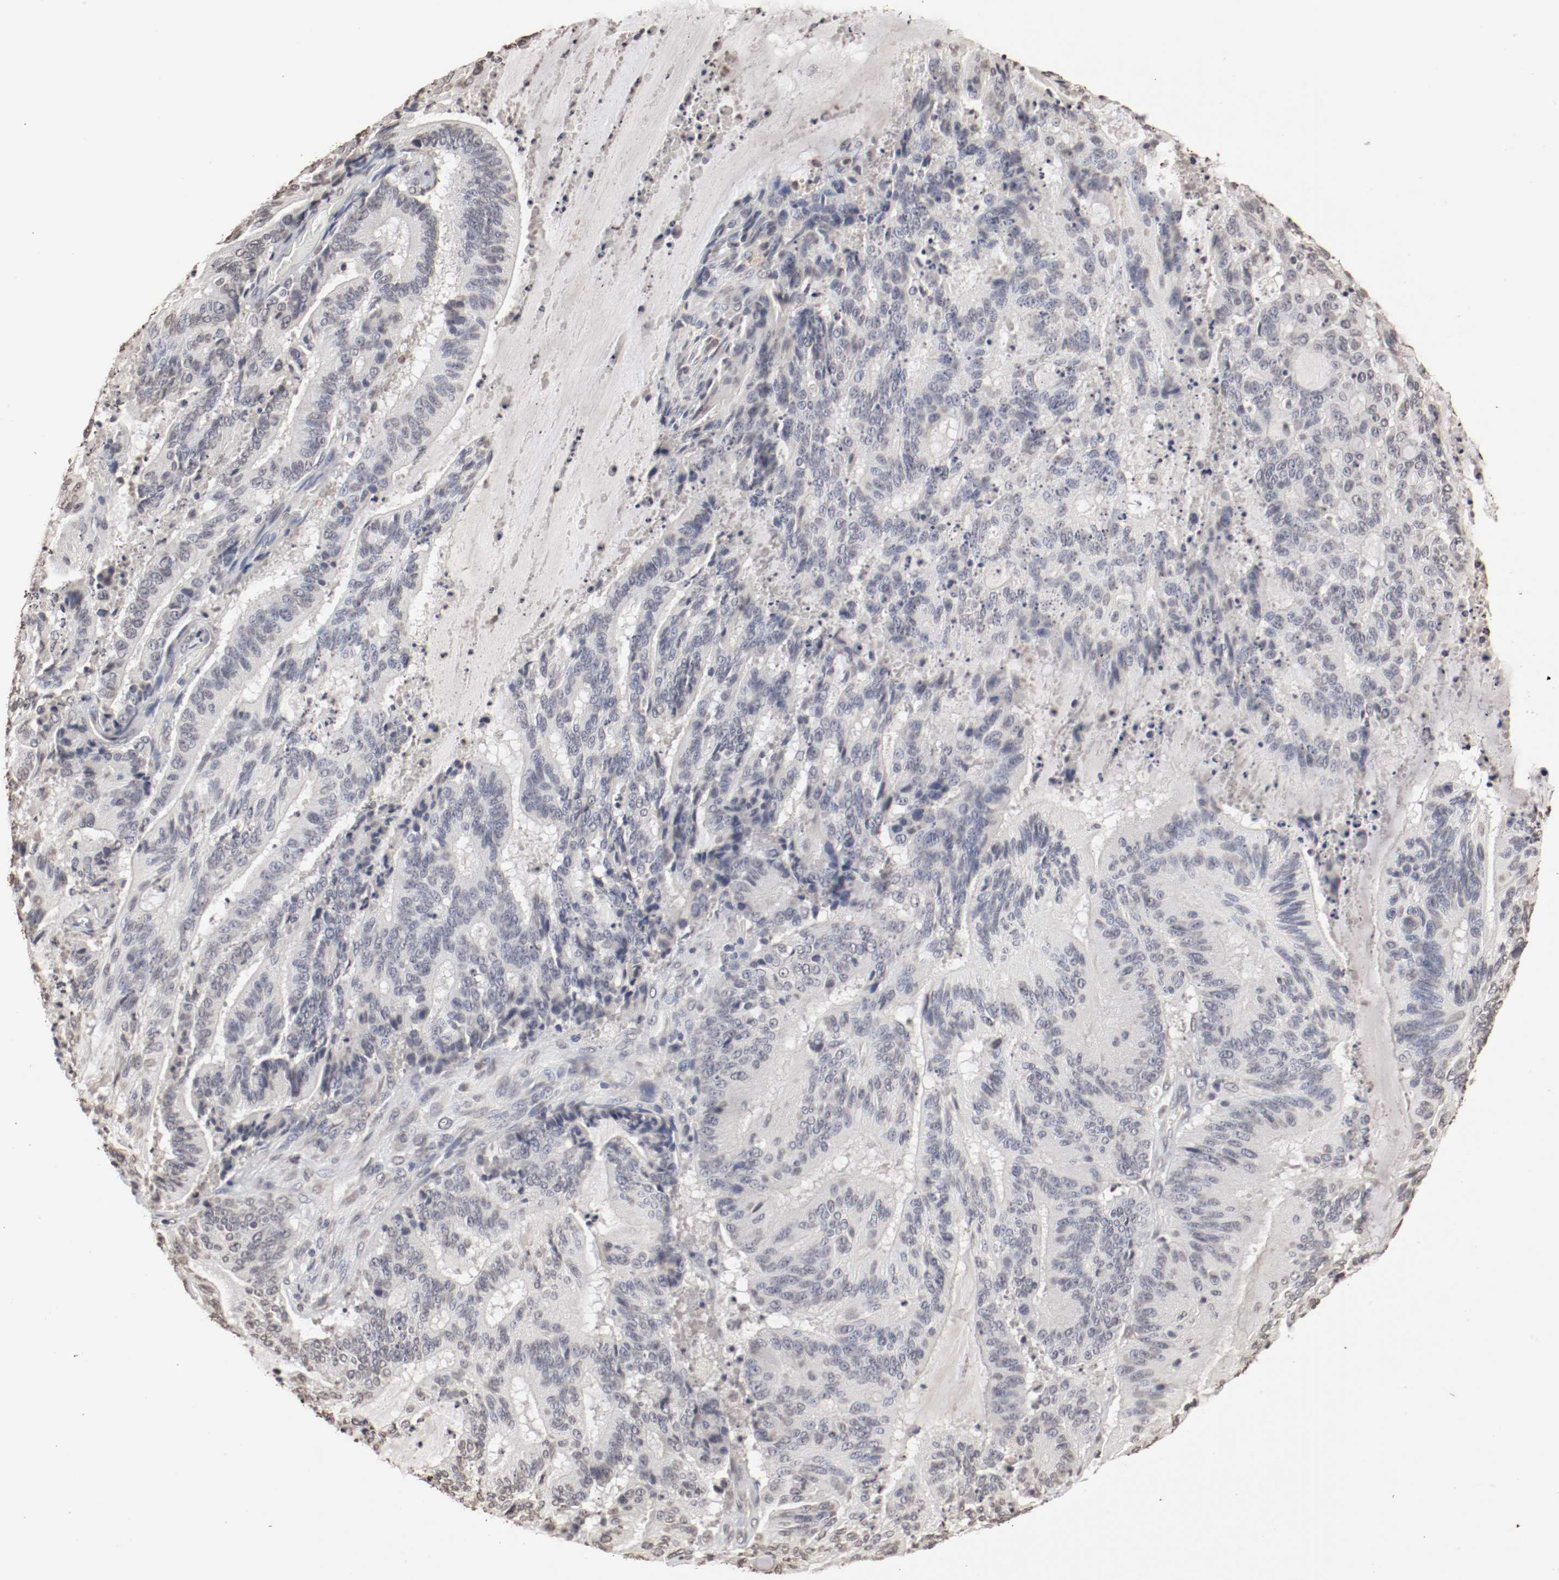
{"staining": {"intensity": "negative", "quantity": "none", "location": "none"}, "tissue": "liver cancer", "cell_type": "Tumor cells", "image_type": "cancer", "snomed": [{"axis": "morphology", "description": "Cholangiocarcinoma"}, {"axis": "topography", "description": "Liver"}], "caption": "IHC image of liver cancer (cholangiocarcinoma) stained for a protein (brown), which reveals no staining in tumor cells. The staining was performed using DAB (3,3'-diaminobenzidine) to visualize the protein expression in brown, while the nuclei were stained in blue with hematoxylin (Magnification: 20x).", "gene": "WASL", "patient": {"sex": "female", "age": 73}}